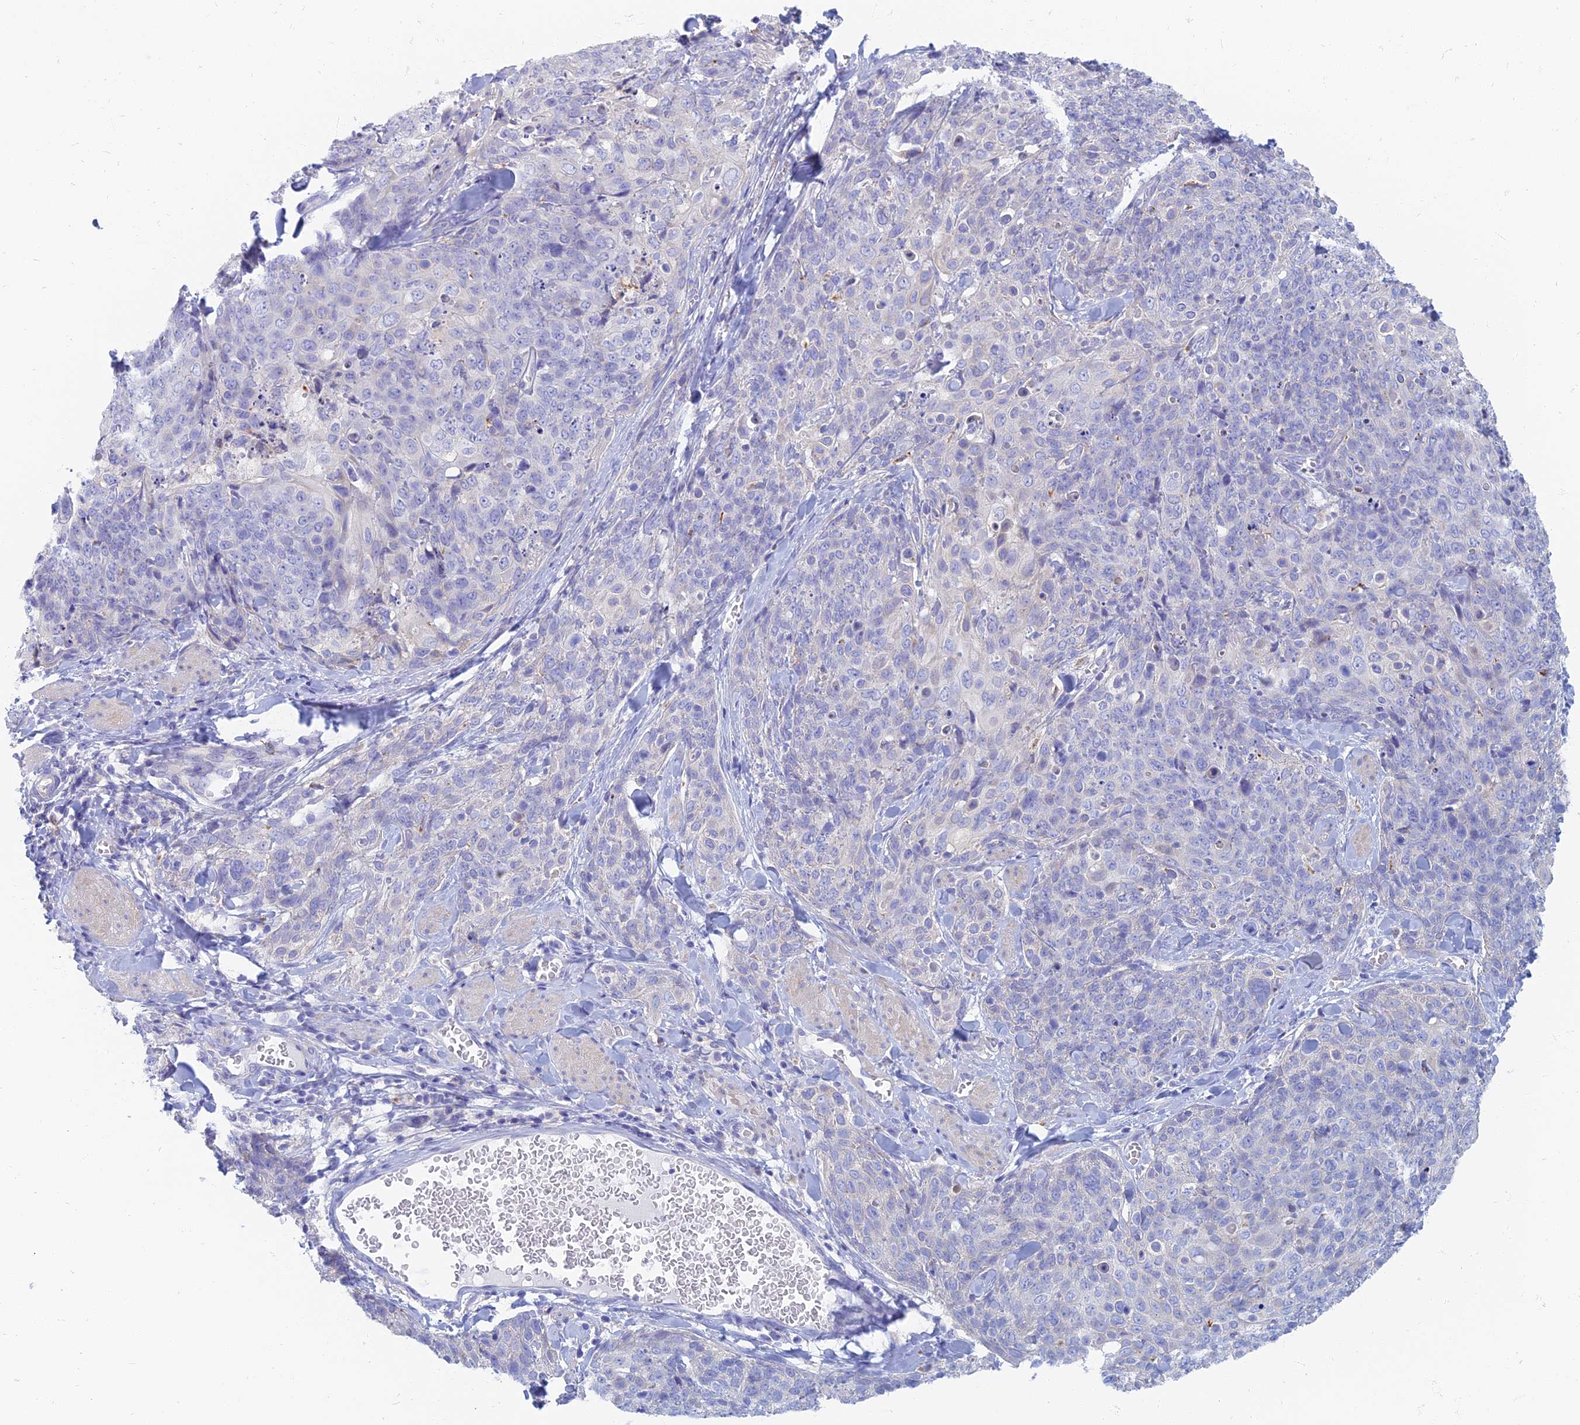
{"staining": {"intensity": "negative", "quantity": "none", "location": "none"}, "tissue": "skin cancer", "cell_type": "Tumor cells", "image_type": "cancer", "snomed": [{"axis": "morphology", "description": "Squamous cell carcinoma, NOS"}, {"axis": "topography", "description": "Skin"}, {"axis": "topography", "description": "Vulva"}], "caption": "Protein analysis of skin cancer (squamous cell carcinoma) demonstrates no significant positivity in tumor cells.", "gene": "TMEM44", "patient": {"sex": "female", "age": 85}}